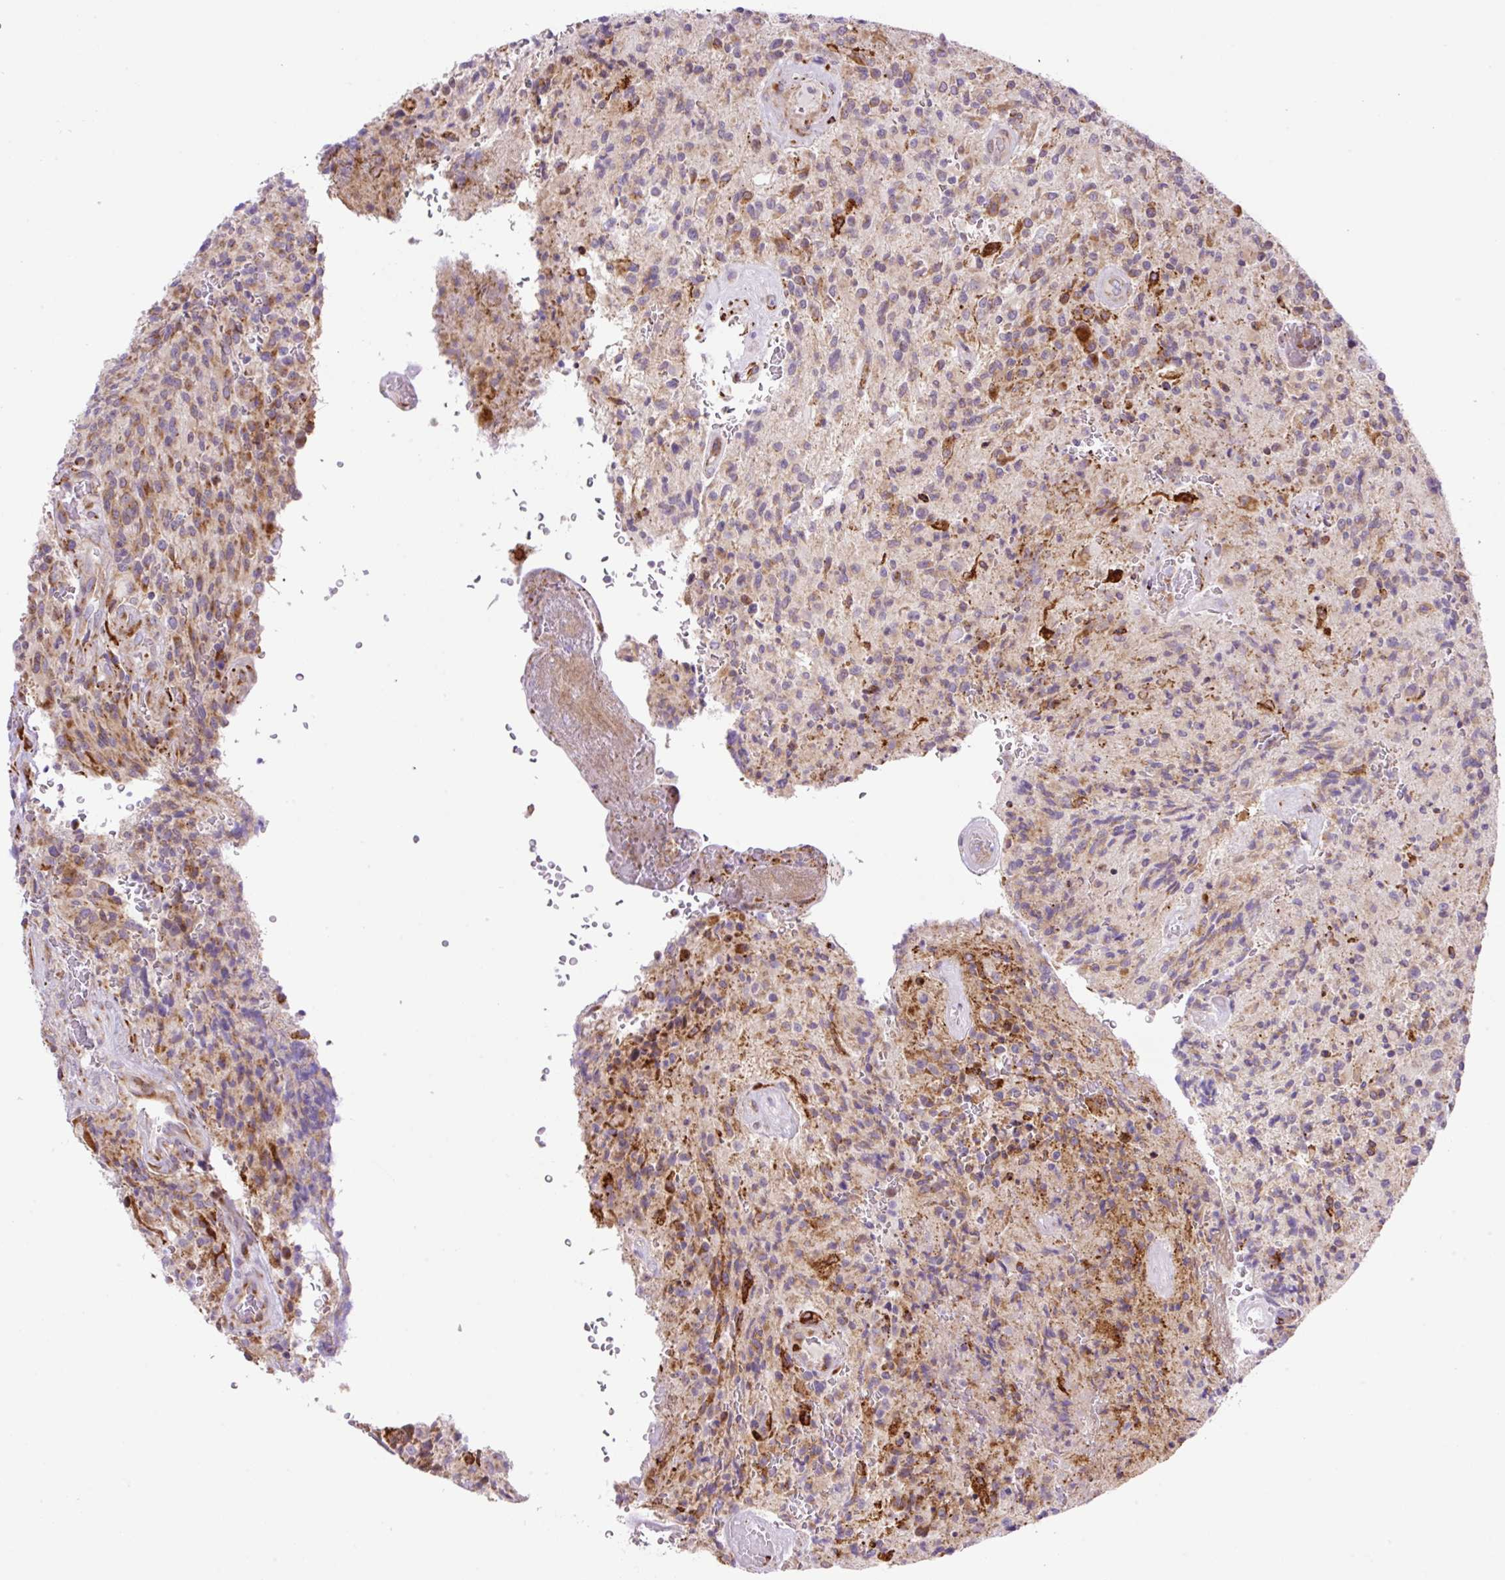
{"staining": {"intensity": "moderate", "quantity": "25%-75%", "location": "cytoplasmic/membranous"}, "tissue": "glioma", "cell_type": "Tumor cells", "image_type": "cancer", "snomed": [{"axis": "morphology", "description": "Normal tissue, NOS"}, {"axis": "morphology", "description": "Glioma, malignant, High grade"}, {"axis": "topography", "description": "Cerebral cortex"}], "caption": "Immunohistochemical staining of malignant high-grade glioma displays medium levels of moderate cytoplasmic/membranous staining in about 25%-75% of tumor cells.", "gene": "RAB30", "patient": {"sex": "male", "age": 56}}